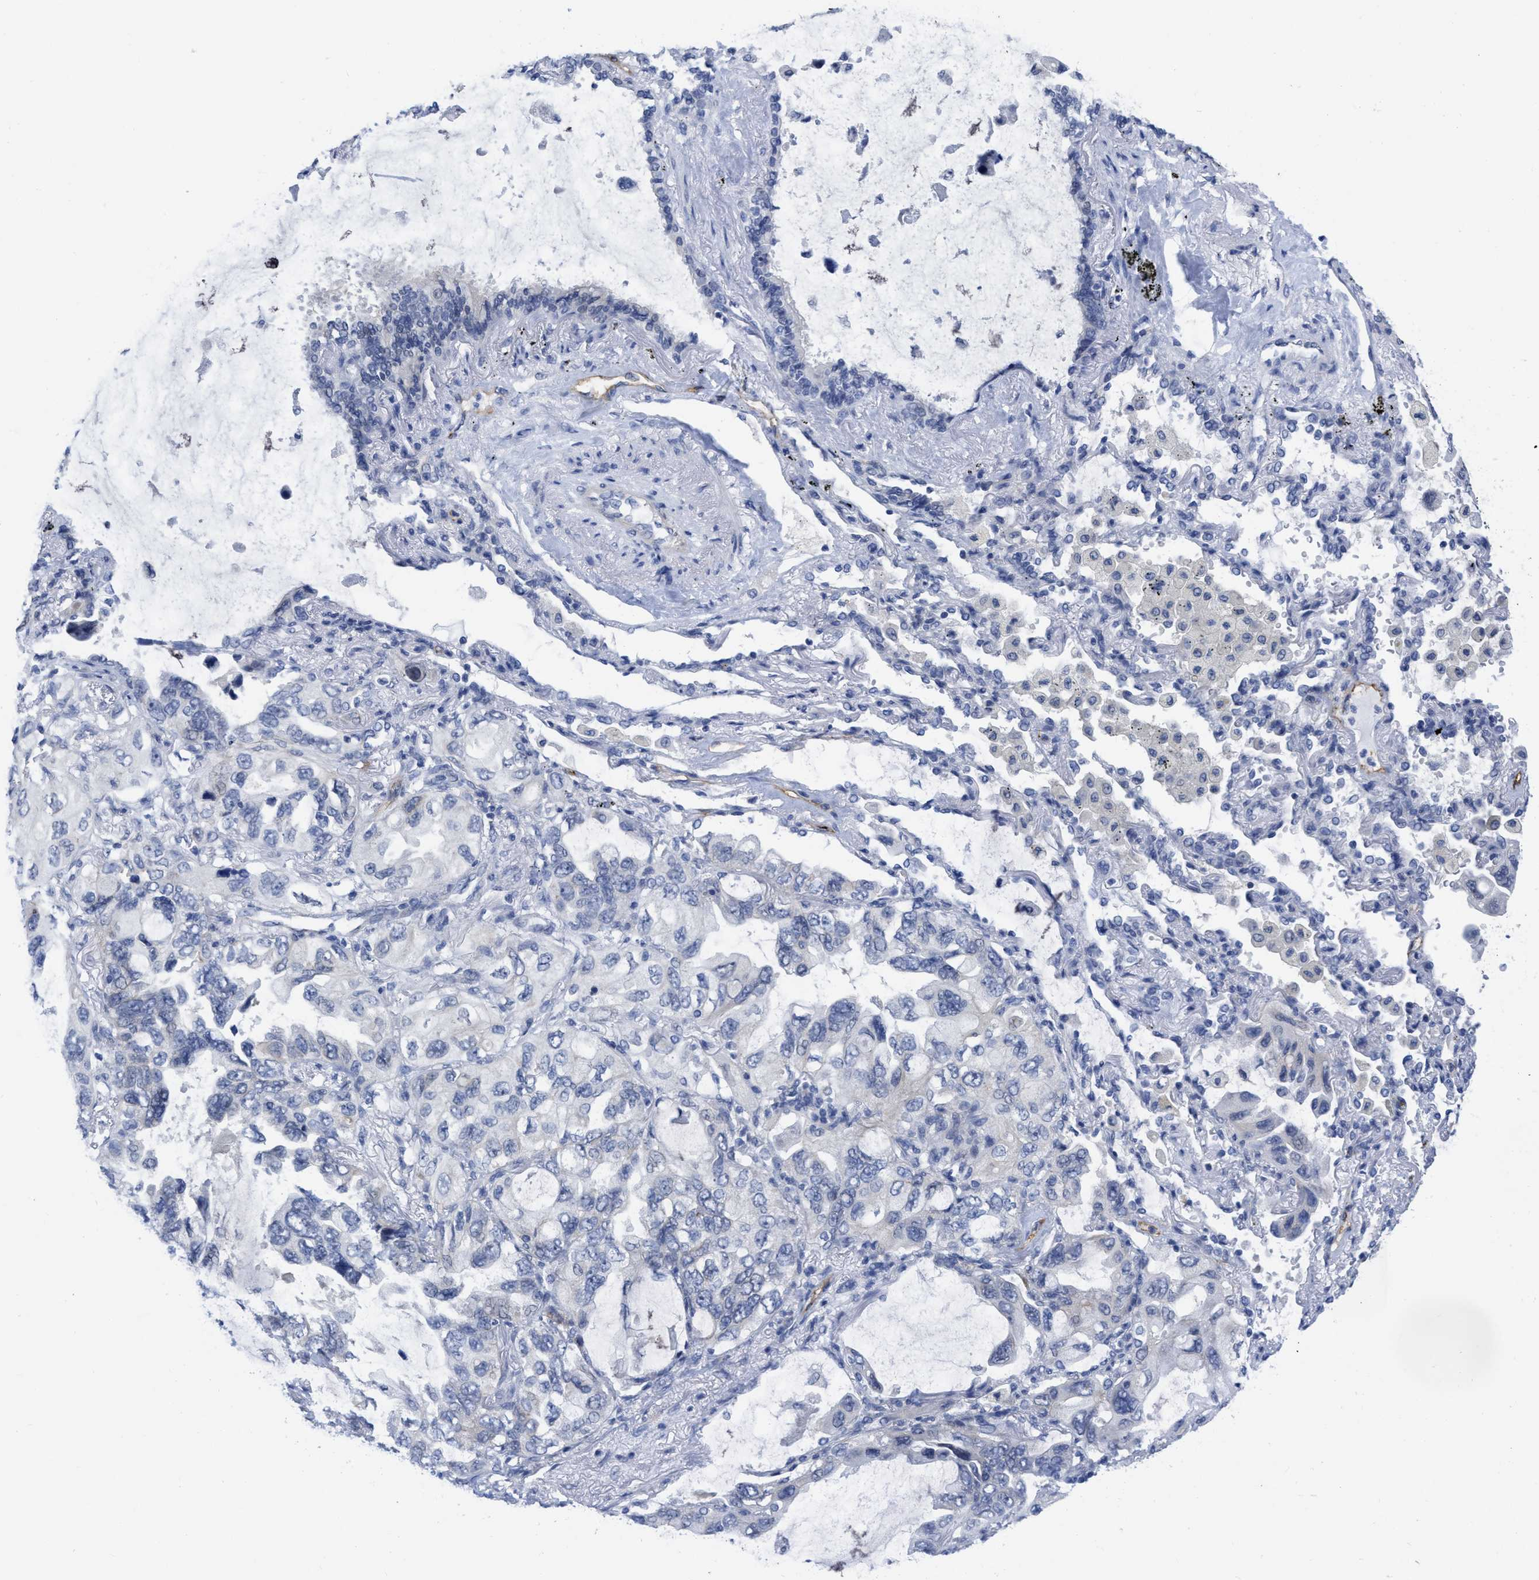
{"staining": {"intensity": "negative", "quantity": "none", "location": "none"}, "tissue": "lung cancer", "cell_type": "Tumor cells", "image_type": "cancer", "snomed": [{"axis": "morphology", "description": "Squamous cell carcinoma, NOS"}, {"axis": "topography", "description": "Lung"}], "caption": "Immunohistochemical staining of lung squamous cell carcinoma exhibits no significant positivity in tumor cells.", "gene": "ACKR1", "patient": {"sex": "female", "age": 73}}